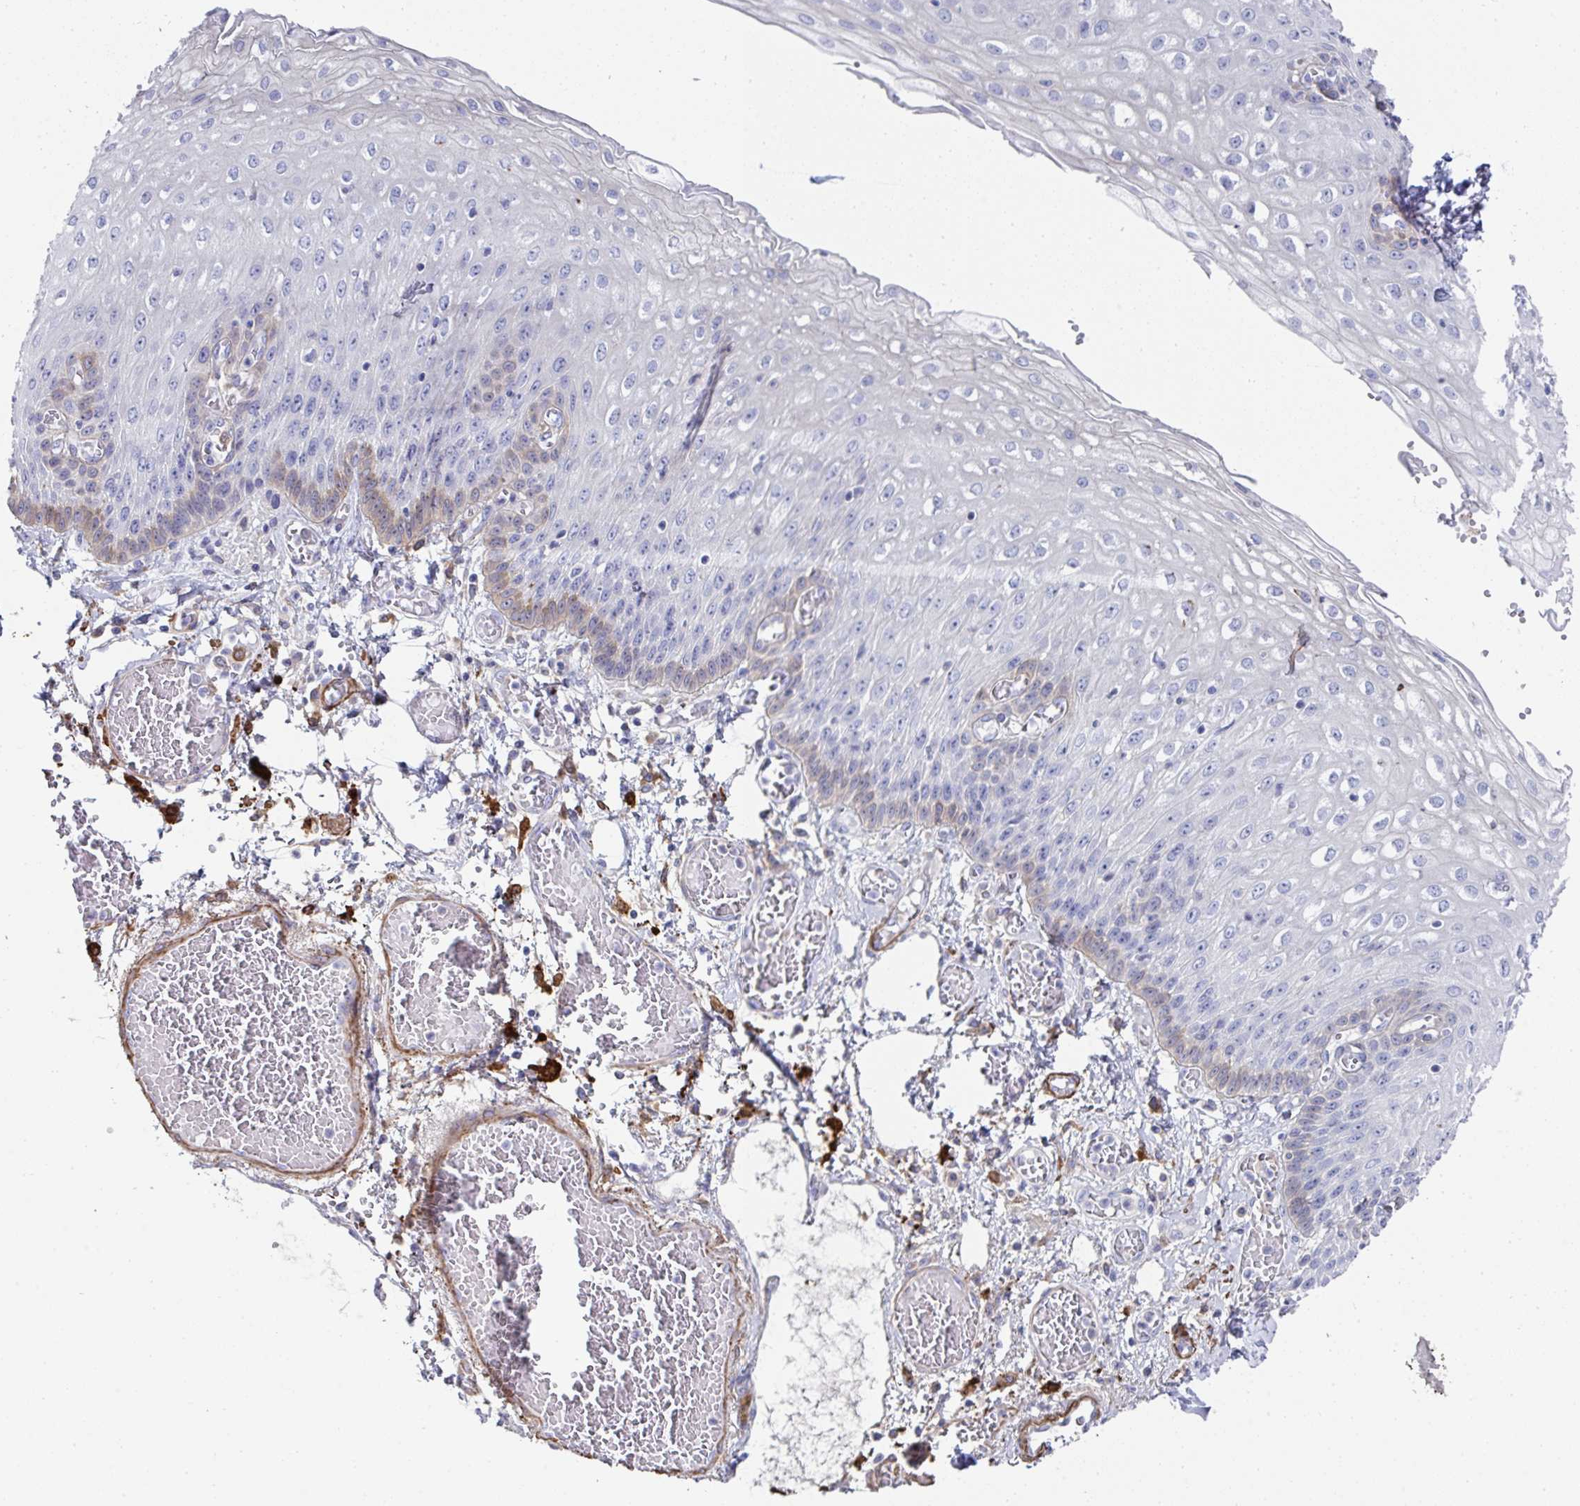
{"staining": {"intensity": "moderate", "quantity": "<25%", "location": "cytoplasmic/membranous"}, "tissue": "esophagus", "cell_type": "Squamous epithelial cells", "image_type": "normal", "snomed": [{"axis": "morphology", "description": "Normal tissue, NOS"}, {"axis": "morphology", "description": "Adenocarcinoma, NOS"}, {"axis": "topography", "description": "Esophagus"}], "caption": "This is a micrograph of immunohistochemistry staining of normal esophagus, which shows moderate expression in the cytoplasmic/membranous of squamous epithelial cells.", "gene": "FBXL13", "patient": {"sex": "male", "age": 81}}